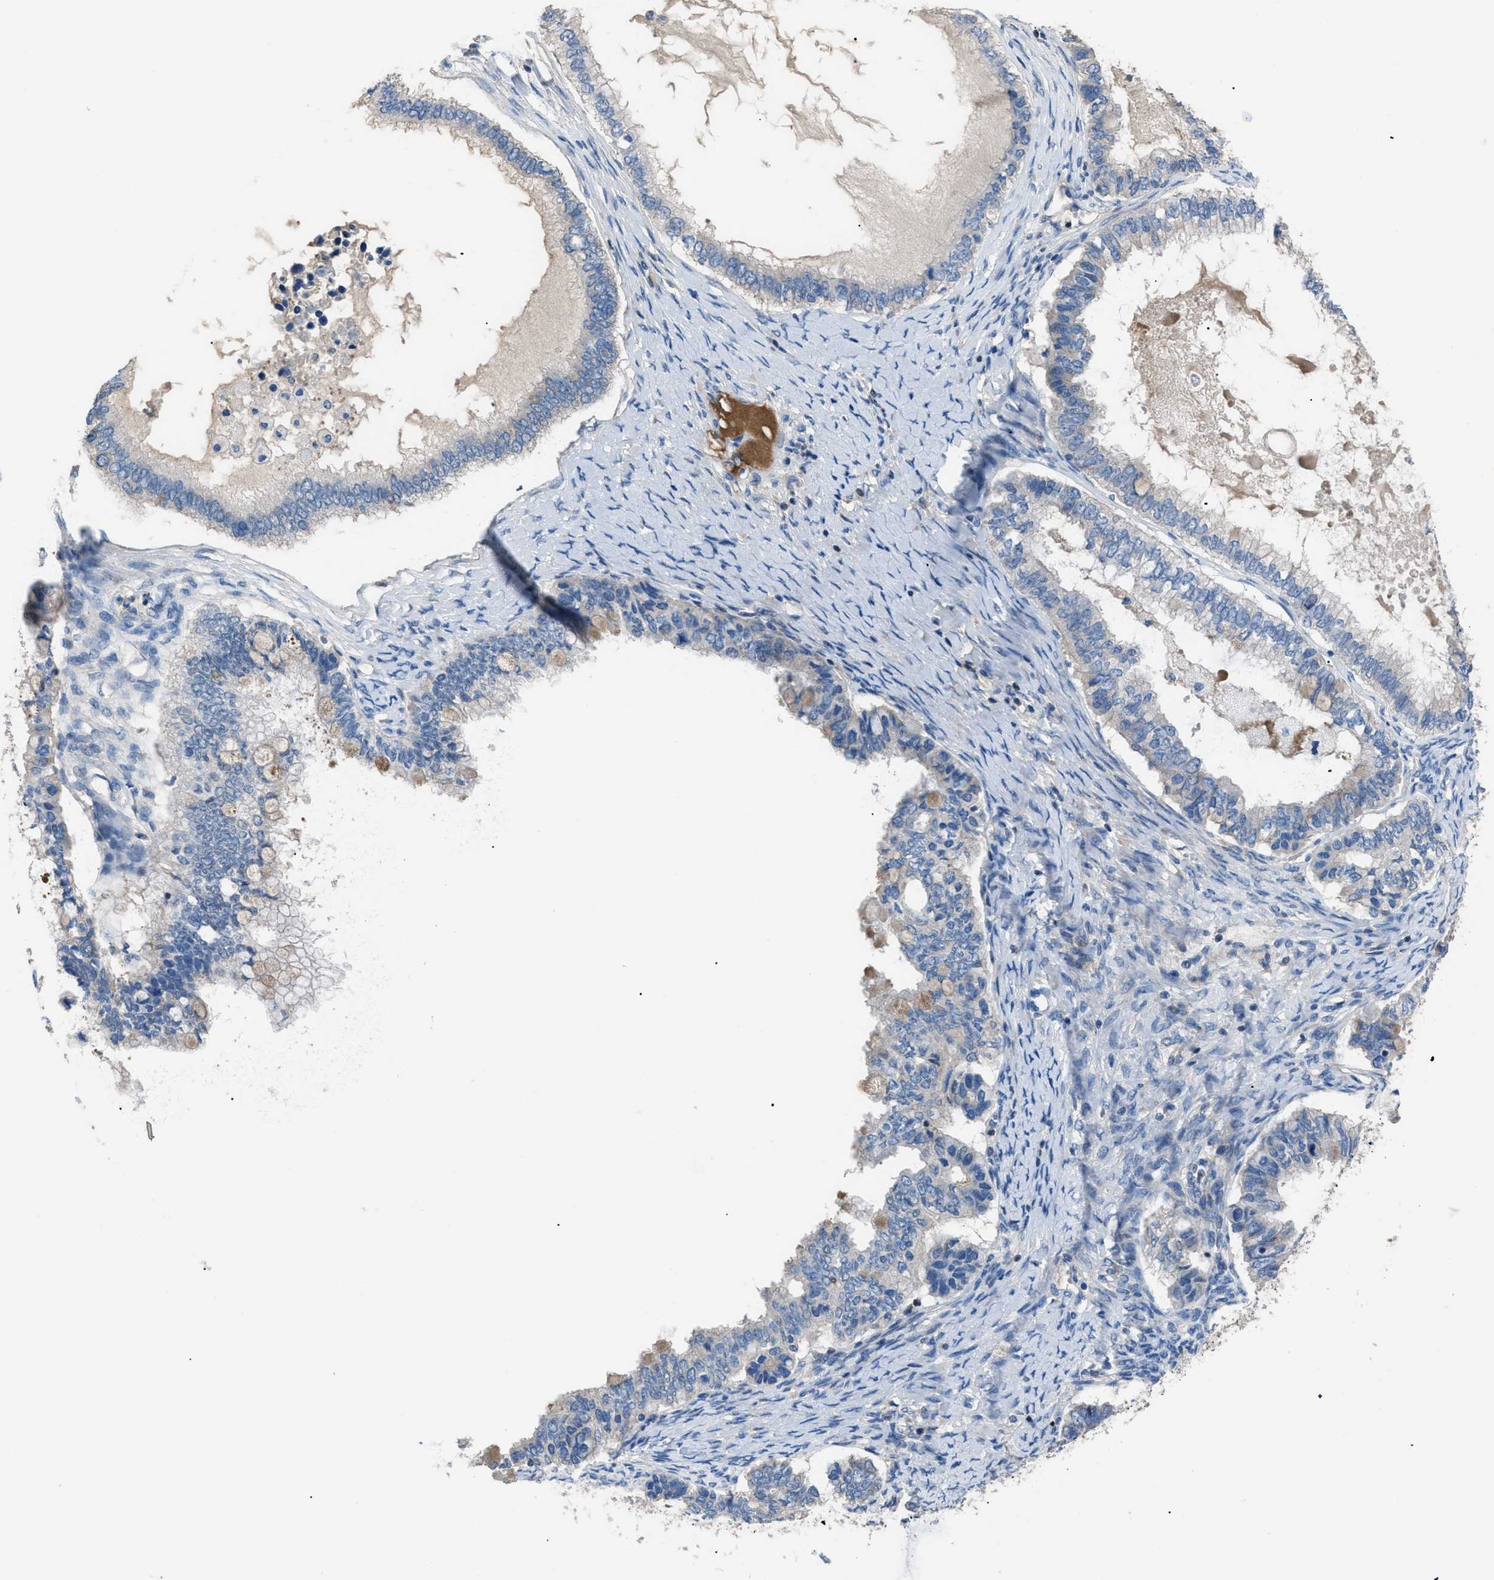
{"staining": {"intensity": "weak", "quantity": "<25%", "location": "cytoplasmic/membranous"}, "tissue": "ovarian cancer", "cell_type": "Tumor cells", "image_type": "cancer", "snomed": [{"axis": "morphology", "description": "Cystadenocarcinoma, mucinous, NOS"}, {"axis": "topography", "description": "Ovary"}], "caption": "Protein analysis of ovarian cancer exhibits no significant expression in tumor cells.", "gene": "SGCZ", "patient": {"sex": "female", "age": 80}}